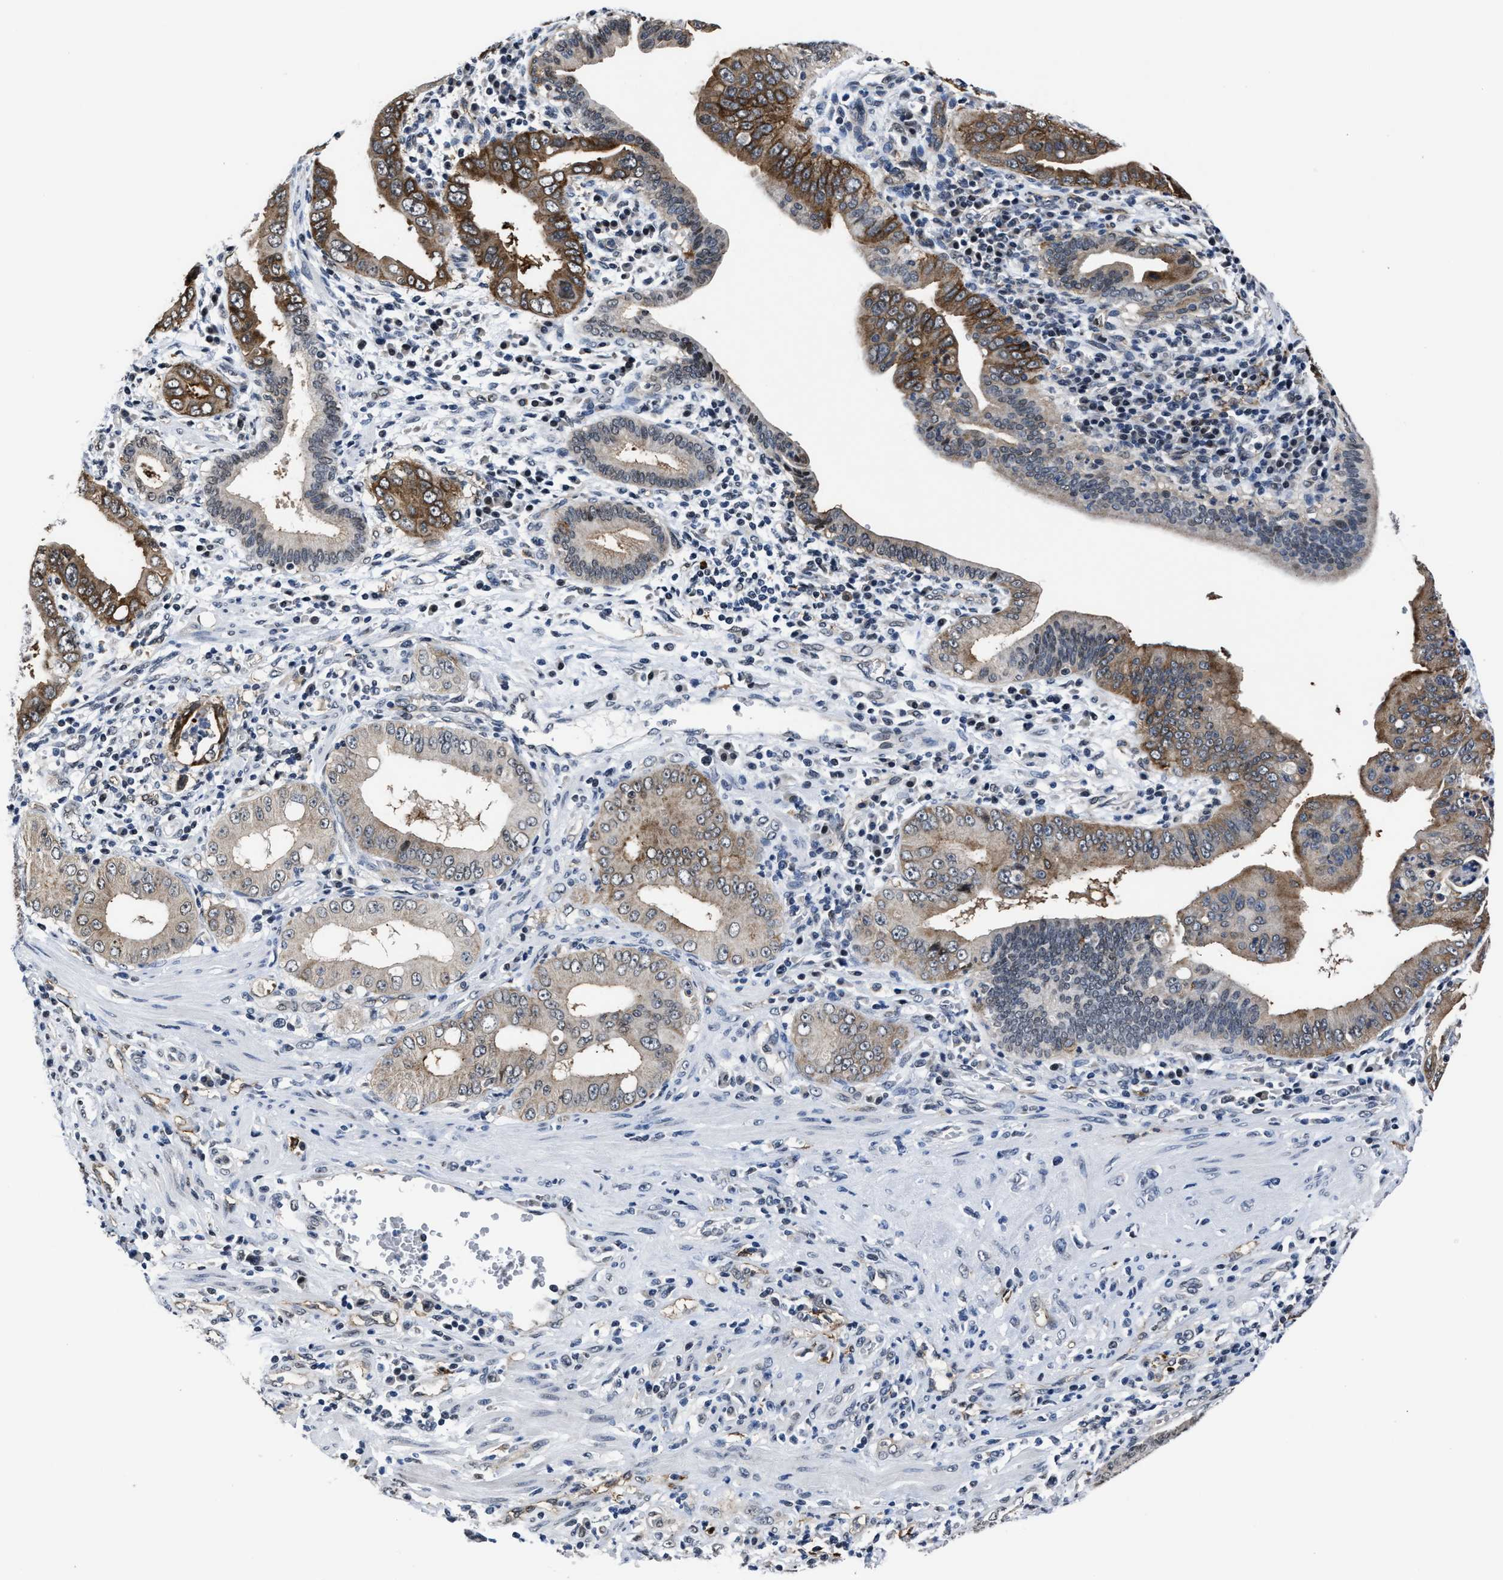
{"staining": {"intensity": "moderate", "quantity": ">75%", "location": "cytoplasmic/membranous"}, "tissue": "pancreatic cancer", "cell_type": "Tumor cells", "image_type": "cancer", "snomed": [{"axis": "morphology", "description": "Normal tissue, NOS"}, {"axis": "topography", "description": "Lymph node"}], "caption": "The immunohistochemical stain labels moderate cytoplasmic/membranous staining in tumor cells of pancreatic cancer tissue.", "gene": "MARCKSL1", "patient": {"sex": "male", "age": 50}}